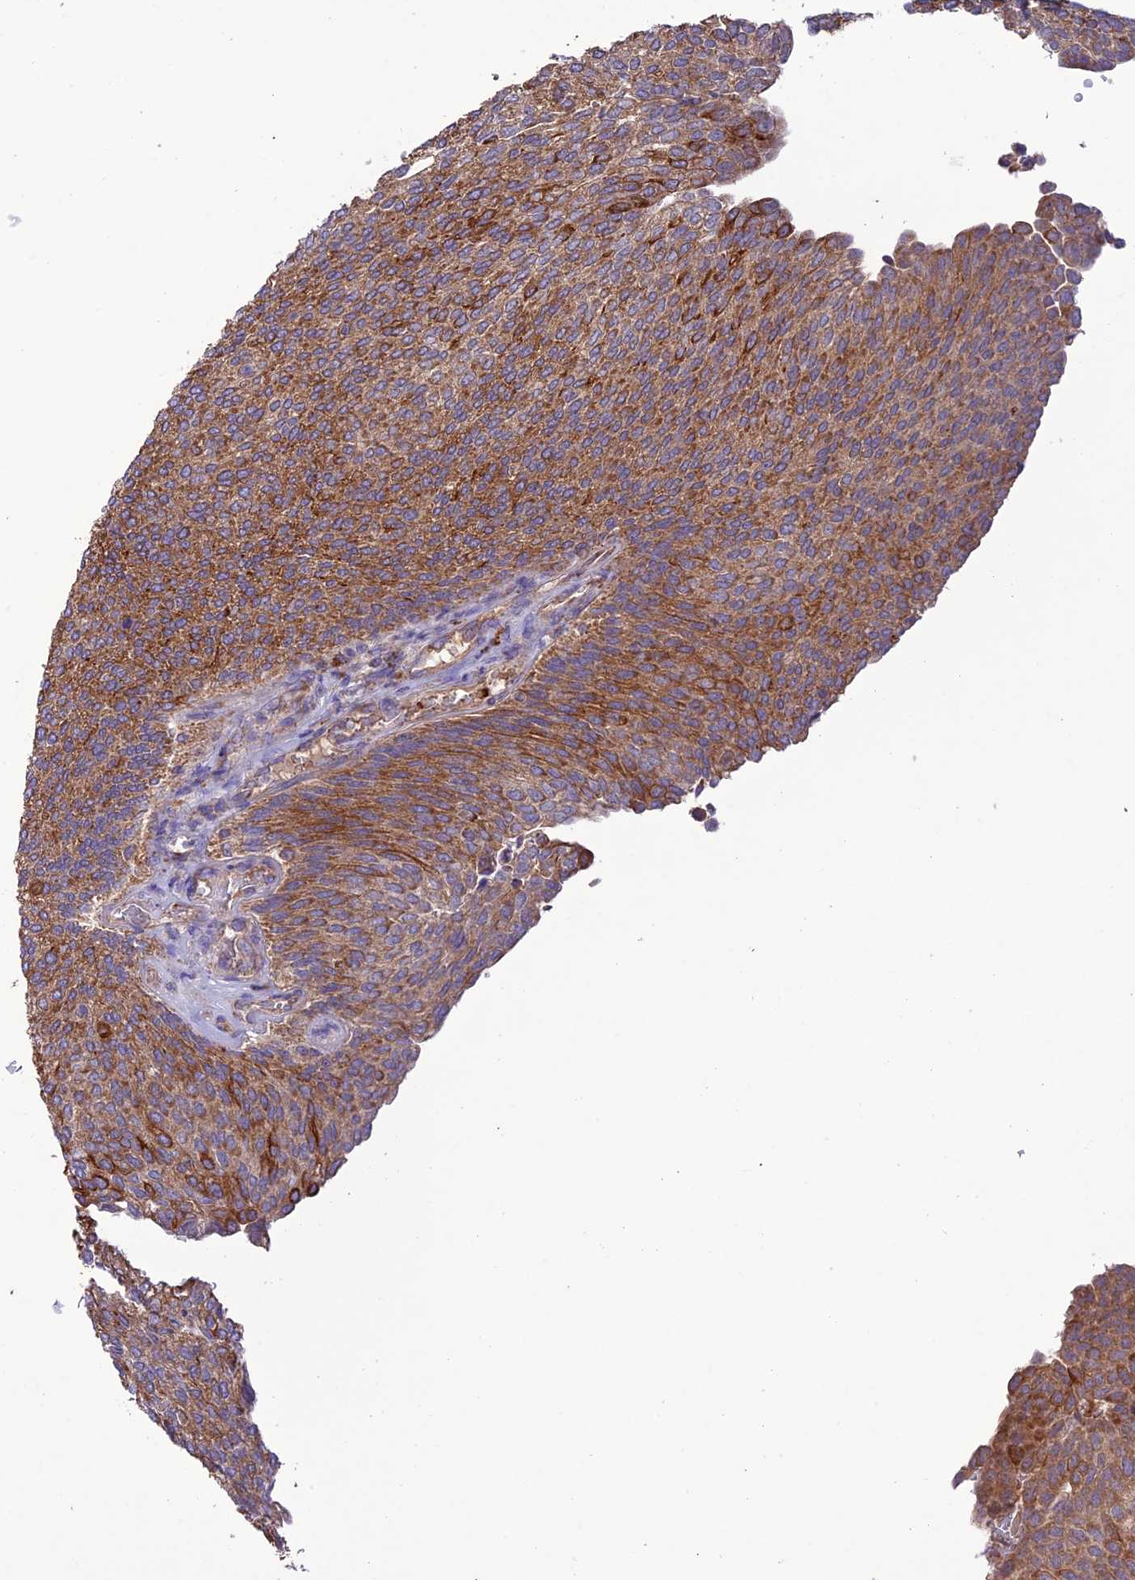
{"staining": {"intensity": "moderate", "quantity": ">75%", "location": "cytoplasmic/membranous"}, "tissue": "urothelial cancer", "cell_type": "Tumor cells", "image_type": "cancer", "snomed": [{"axis": "morphology", "description": "Urothelial carcinoma, Low grade"}, {"axis": "topography", "description": "Urinary bladder"}], "caption": "This is an image of IHC staining of urothelial carcinoma (low-grade), which shows moderate positivity in the cytoplasmic/membranous of tumor cells.", "gene": "NDUFAF1", "patient": {"sex": "female", "age": 79}}